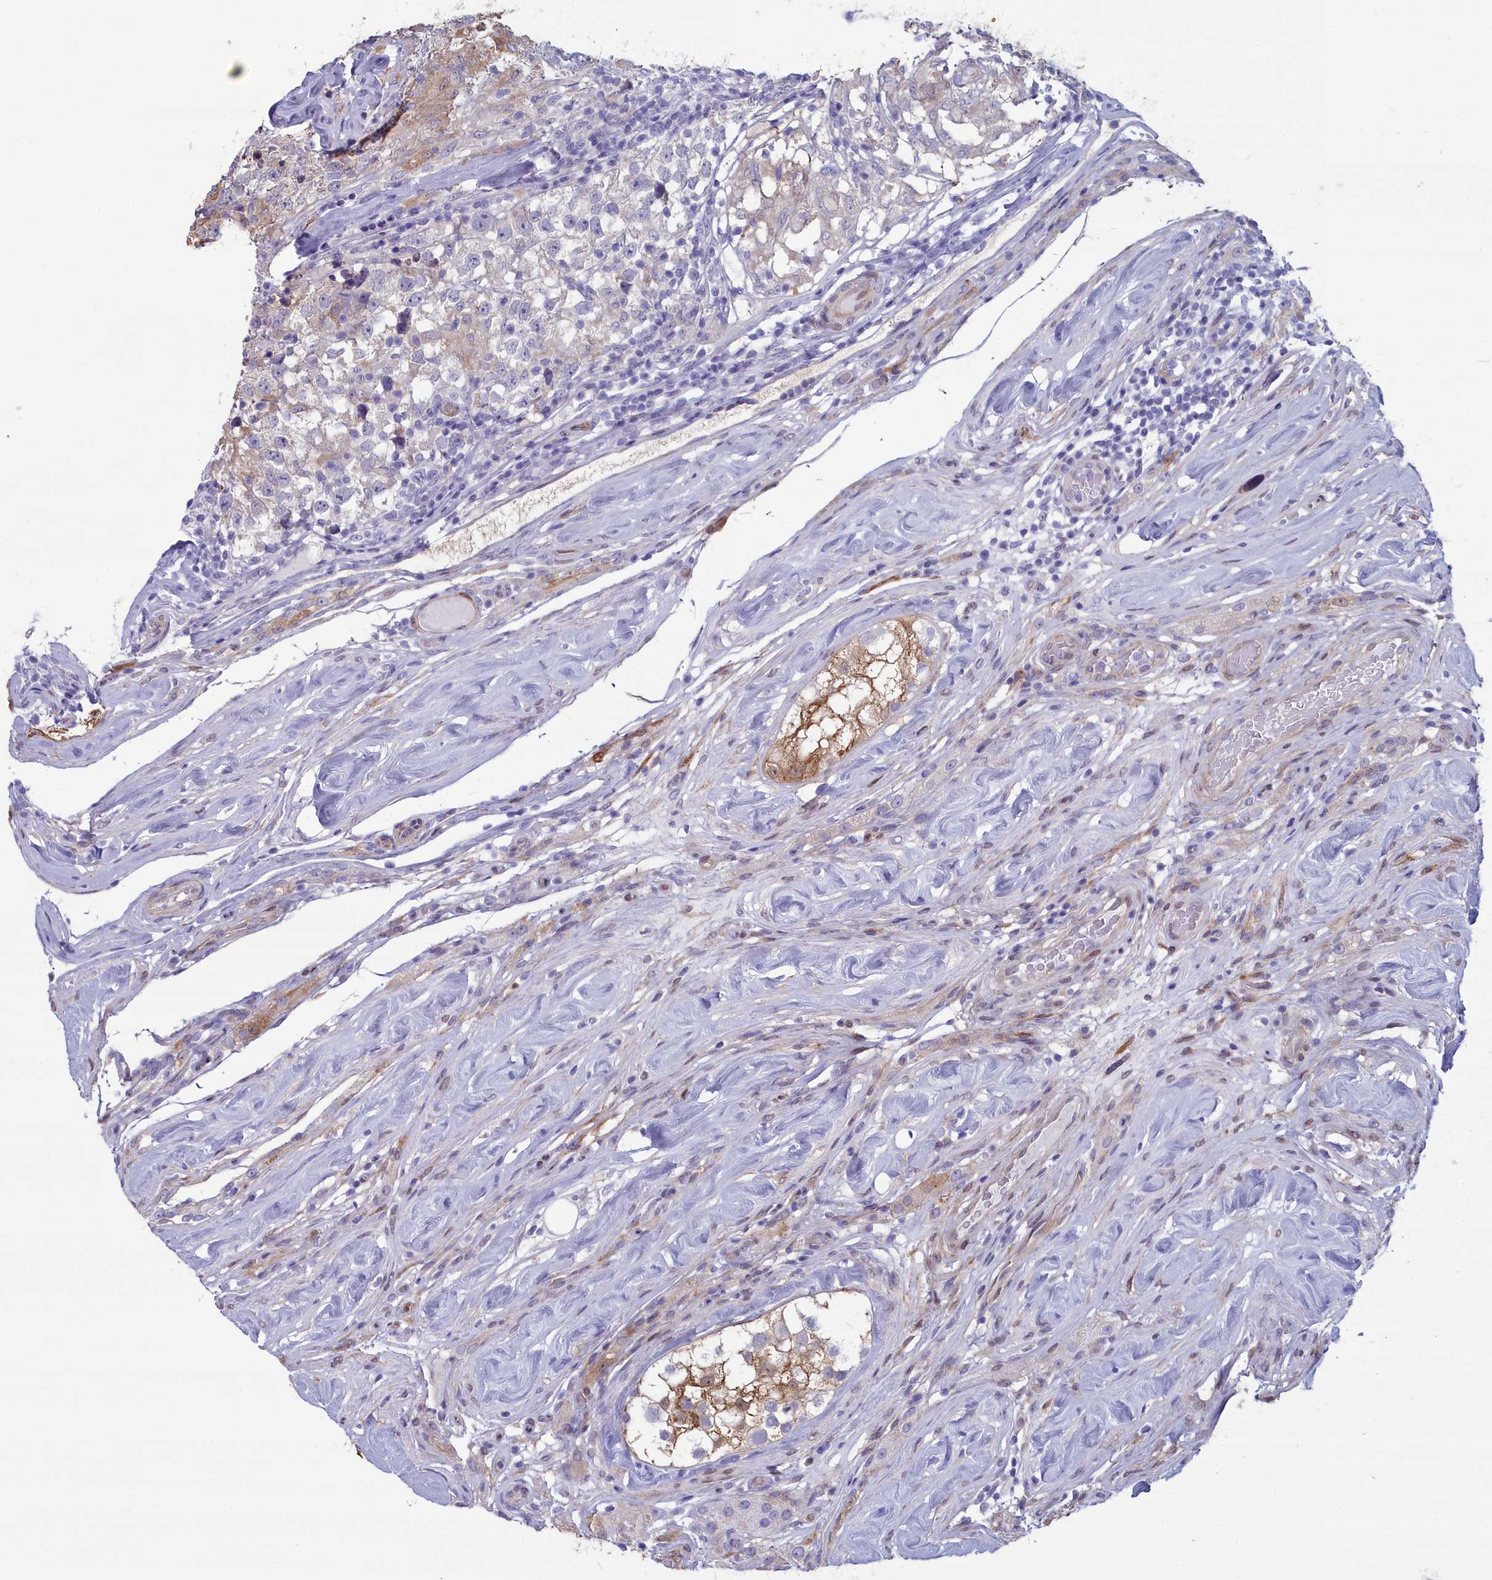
{"staining": {"intensity": "moderate", "quantity": "<25%", "location": "cytoplasmic/membranous"}, "tissue": "testis cancer", "cell_type": "Tumor cells", "image_type": "cancer", "snomed": [{"axis": "morphology", "description": "Seminoma, NOS"}, {"axis": "topography", "description": "Testis"}], "caption": "This photomicrograph displays immunohistochemistry staining of testis seminoma, with low moderate cytoplasmic/membranous positivity in approximately <25% of tumor cells.", "gene": "PPP1R14A", "patient": {"sex": "male", "age": 46}}